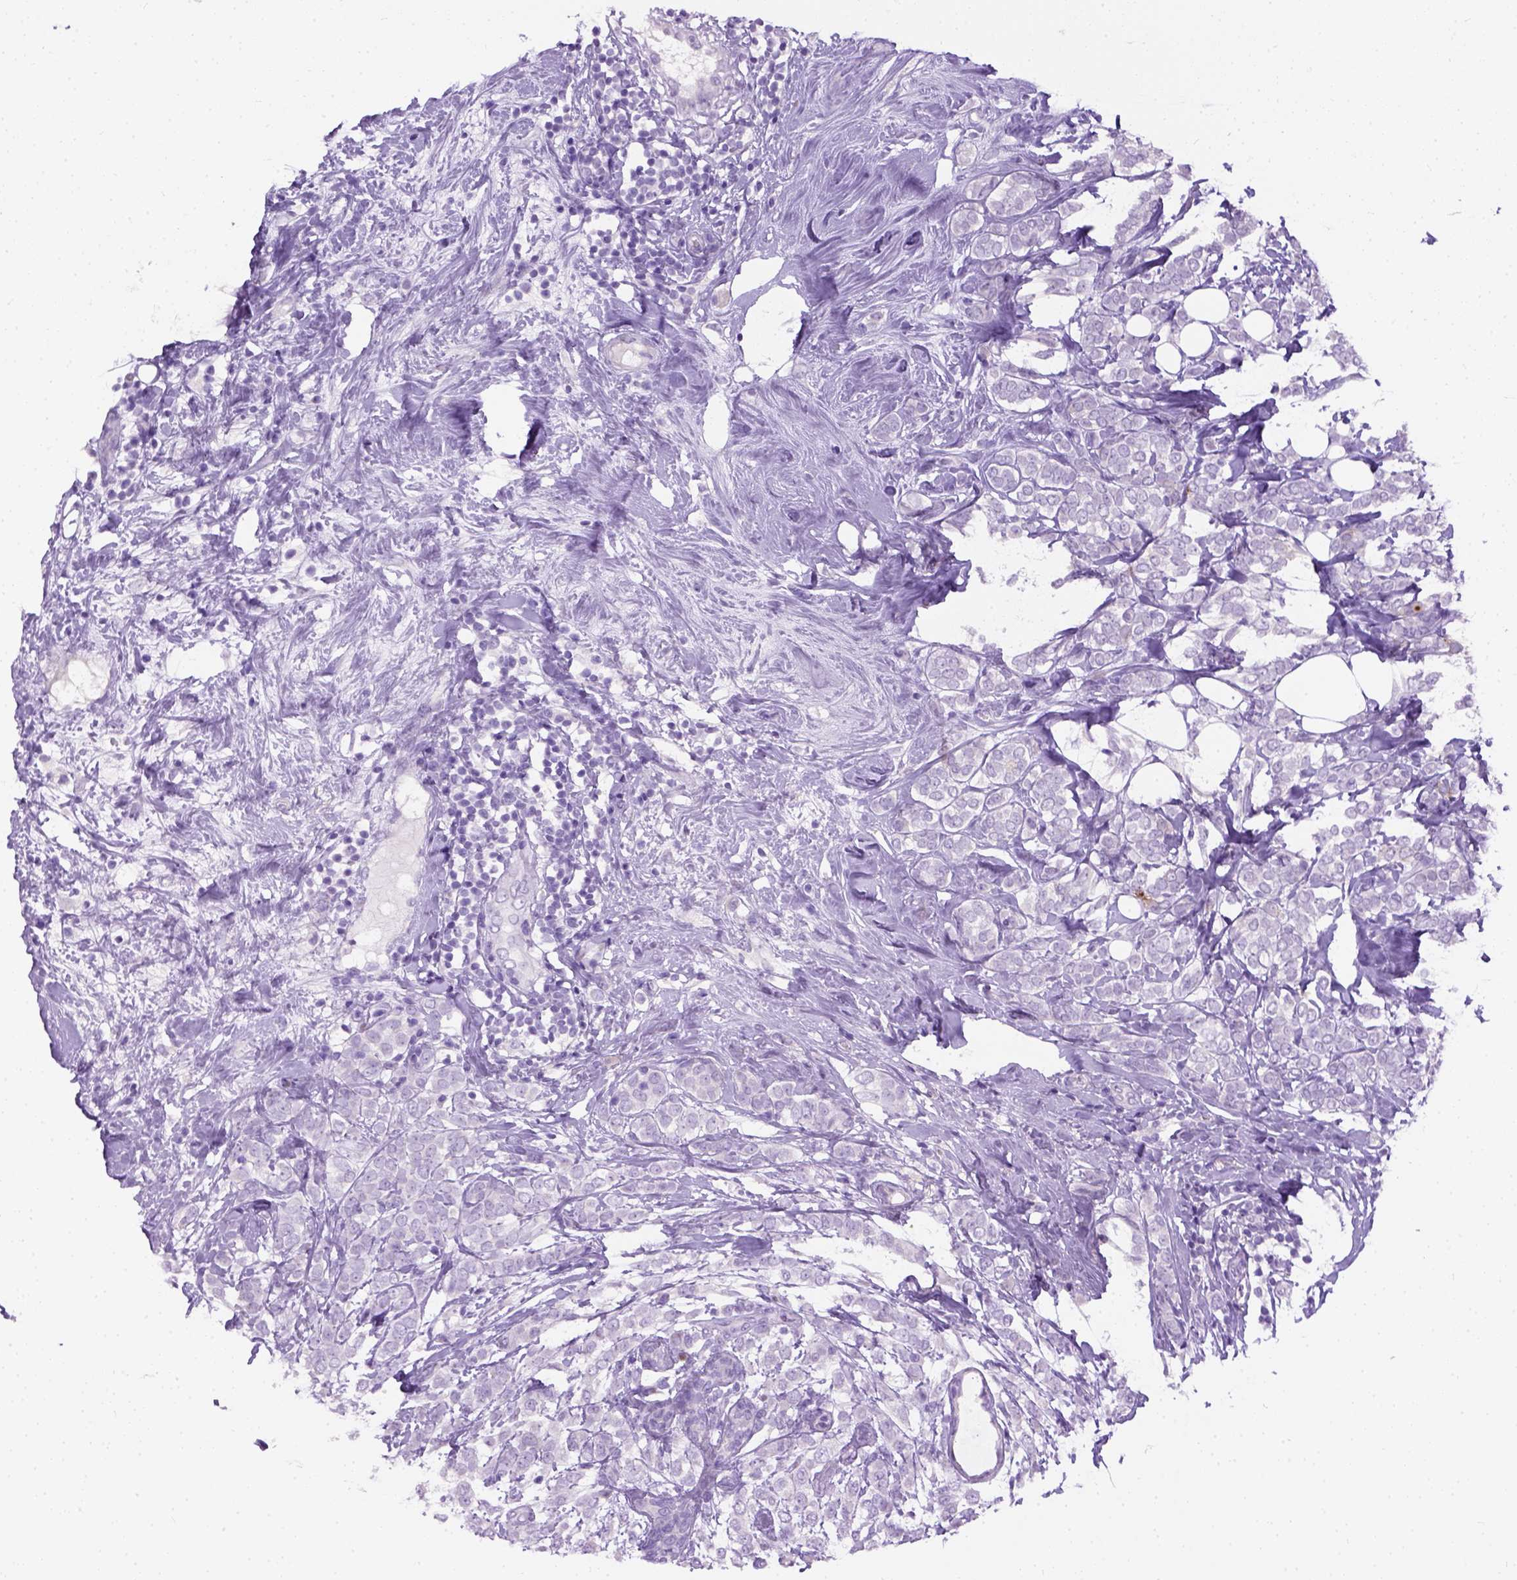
{"staining": {"intensity": "negative", "quantity": "none", "location": "none"}, "tissue": "breast cancer", "cell_type": "Tumor cells", "image_type": "cancer", "snomed": [{"axis": "morphology", "description": "Lobular carcinoma"}, {"axis": "topography", "description": "Breast"}], "caption": "Immunohistochemistry image of breast lobular carcinoma stained for a protein (brown), which exhibits no positivity in tumor cells.", "gene": "CYP24A1", "patient": {"sex": "female", "age": 49}}